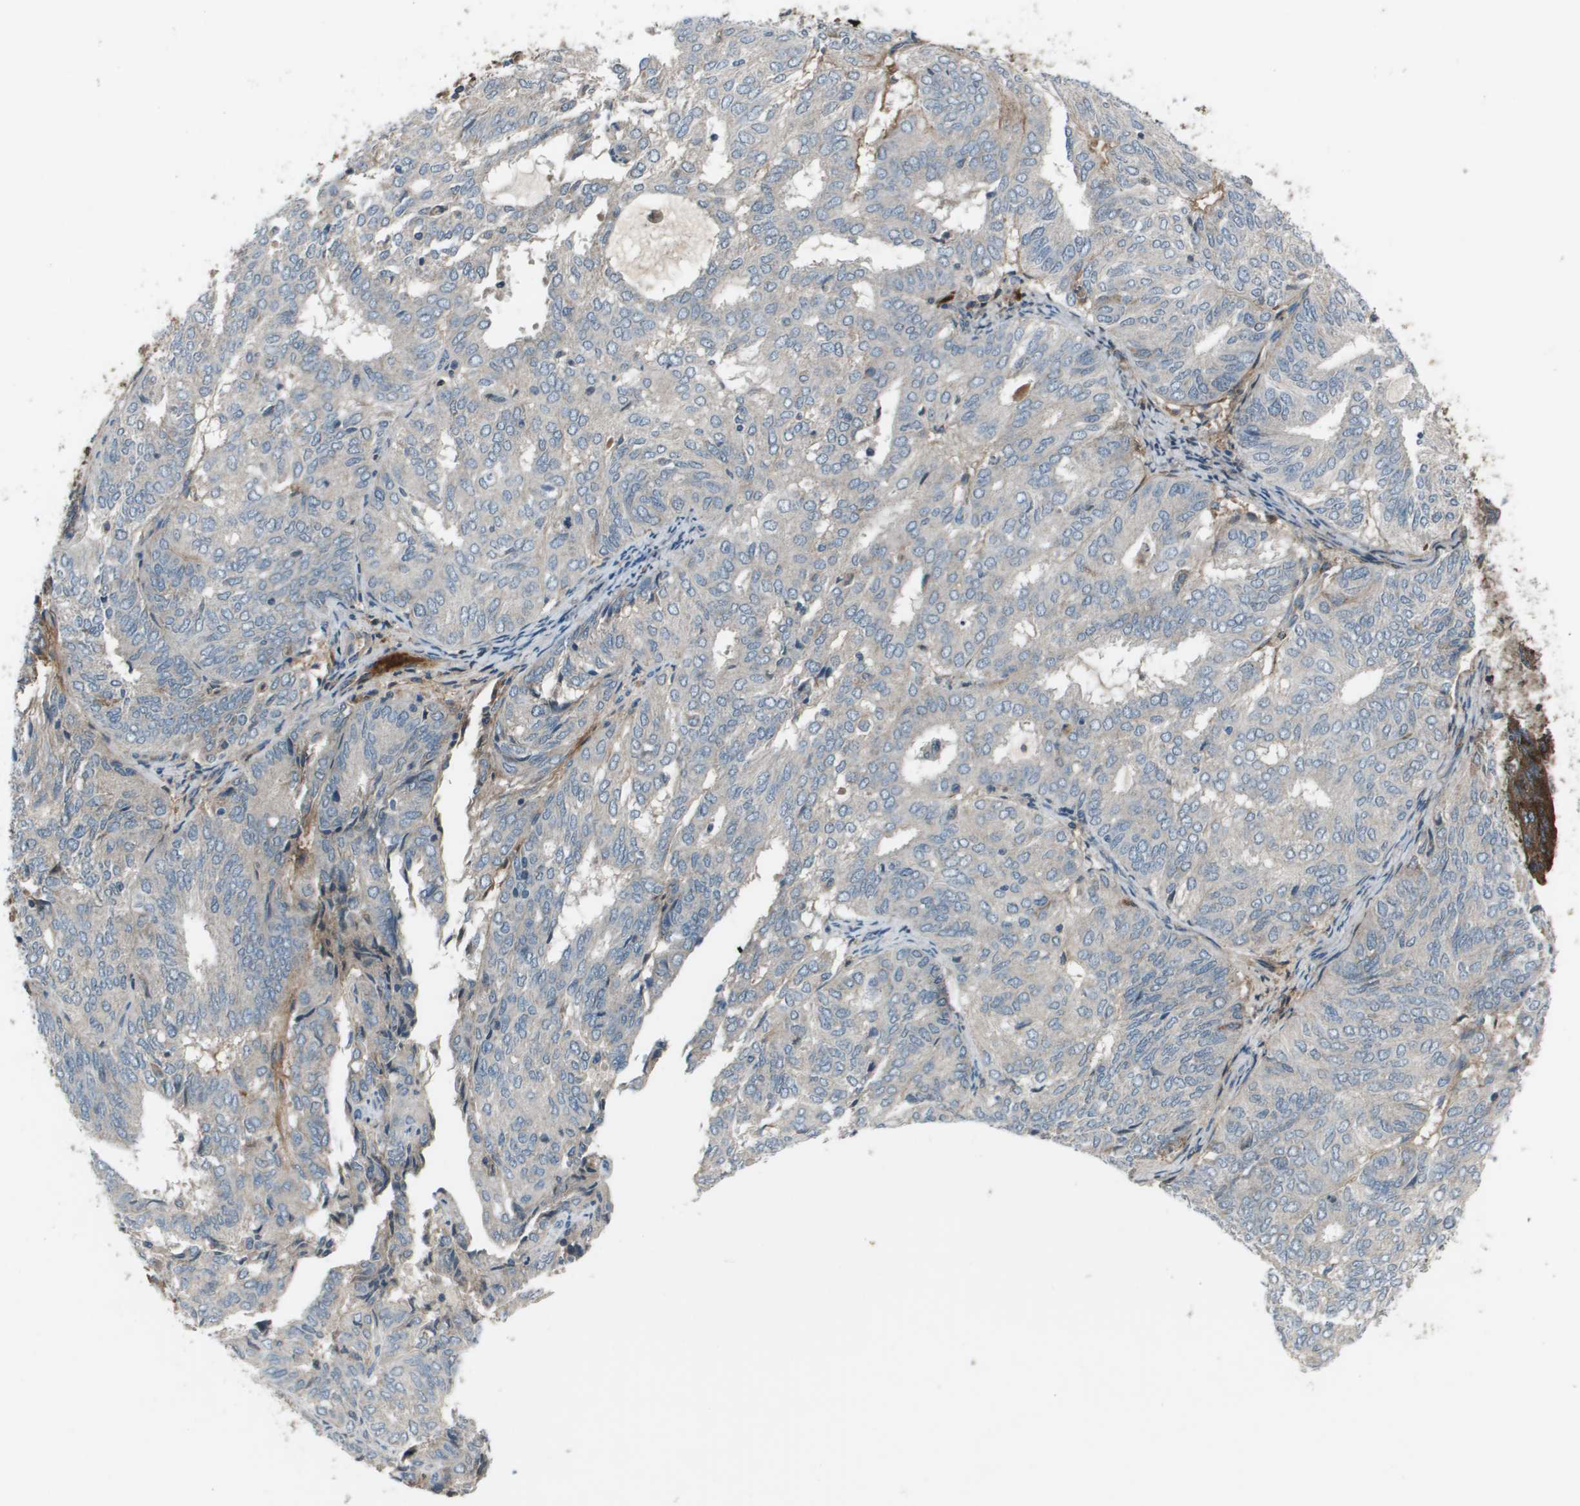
{"staining": {"intensity": "negative", "quantity": "none", "location": "none"}, "tissue": "endometrial cancer", "cell_type": "Tumor cells", "image_type": "cancer", "snomed": [{"axis": "morphology", "description": "Adenocarcinoma, NOS"}, {"axis": "topography", "description": "Uterus"}], "caption": "Tumor cells are negative for brown protein staining in endometrial cancer.", "gene": "PCOLCE", "patient": {"sex": "female", "age": 60}}